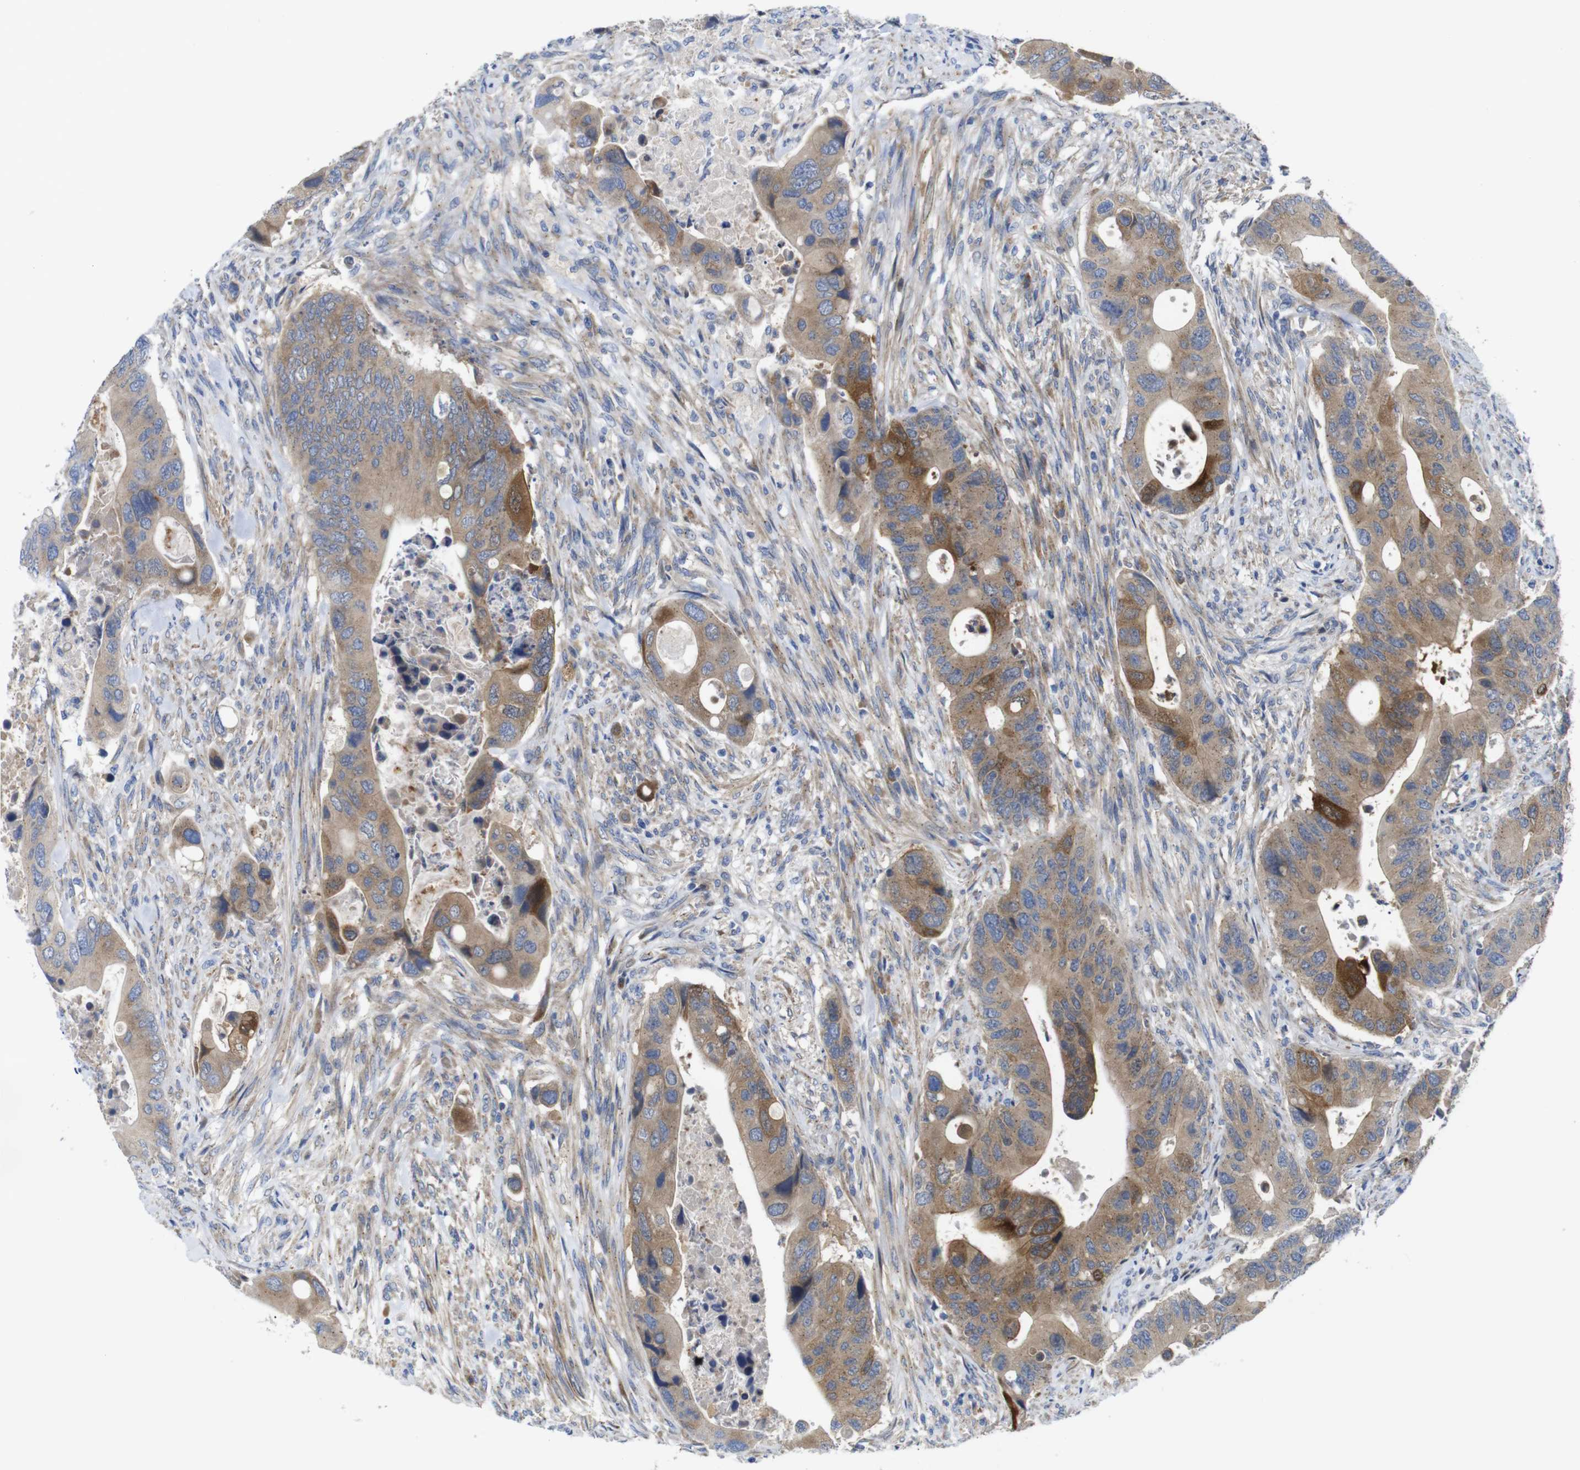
{"staining": {"intensity": "moderate", "quantity": ">75%", "location": "cytoplasmic/membranous"}, "tissue": "colorectal cancer", "cell_type": "Tumor cells", "image_type": "cancer", "snomed": [{"axis": "morphology", "description": "Adenocarcinoma, NOS"}, {"axis": "topography", "description": "Rectum"}], "caption": "Adenocarcinoma (colorectal) stained with DAB (3,3'-diaminobenzidine) IHC exhibits medium levels of moderate cytoplasmic/membranous positivity in about >75% of tumor cells.", "gene": "DDRGK1", "patient": {"sex": "female", "age": 57}}